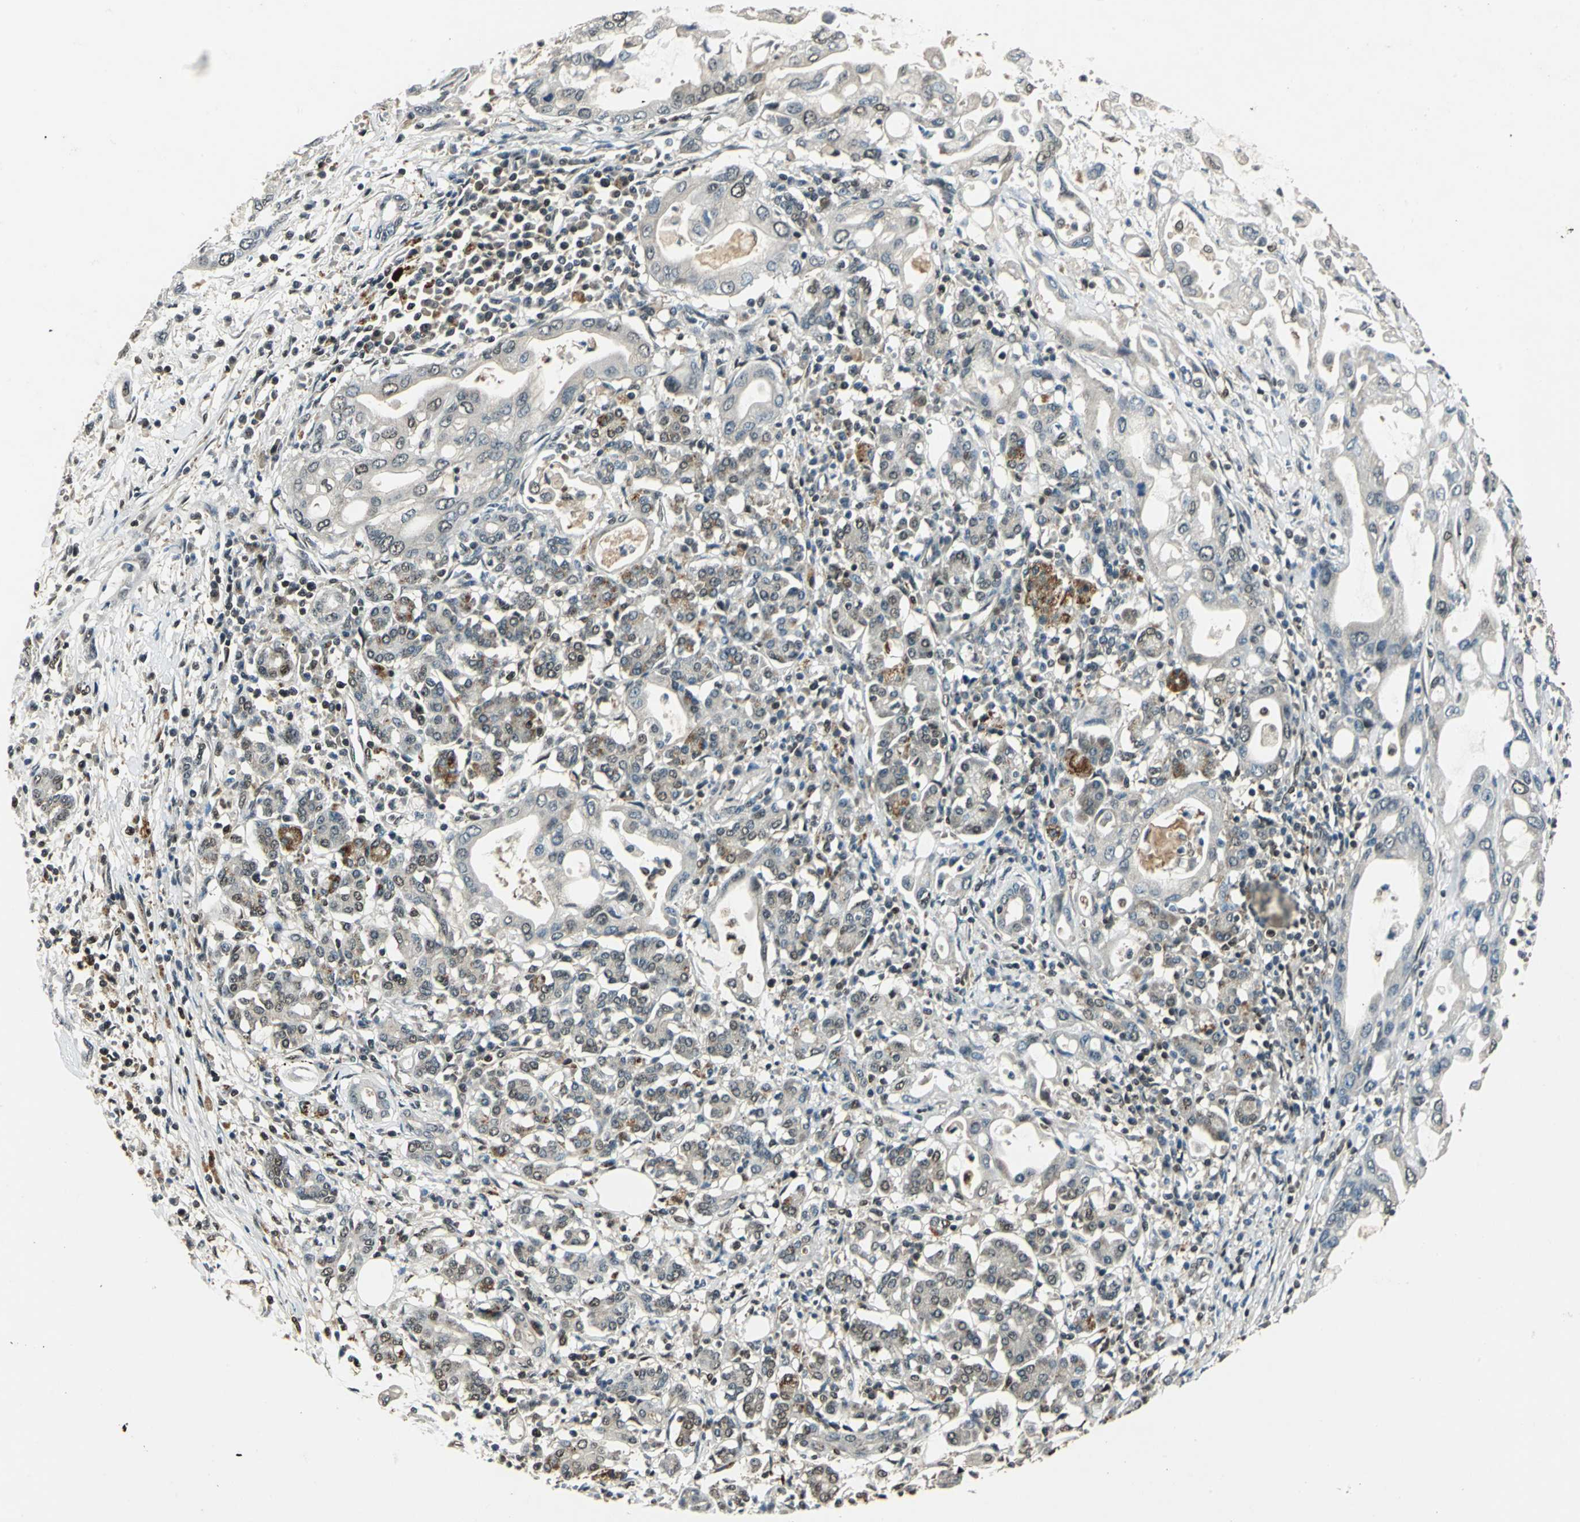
{"staining": {"intensity": "weak", "quantity": "25%-75%", "location": "cytoplasmic/membranous,nuclear"}, "tissue": "pancreatic cancer", "cell_type": "Tumor cells", "image_type": "cancer", "snomed": [{"axis": "morphology", "description": "Adenocarcinoma, NOS"}, {"axis": "topography", "description": "Pancreas"}], "caption": "IHC micrograph of neoplastic tissue: human pancreatic adenocarcinoma stained using IHC reveals low levels of weak protein expression localized specifically in the cytoplasmic/membranous and nuclear of tumor cells, appearing as a cytoplasmic/membranous and nuclear brown color.", "gene": "PPP1R13L", "patient": {"sex": "female", "age": 57}}